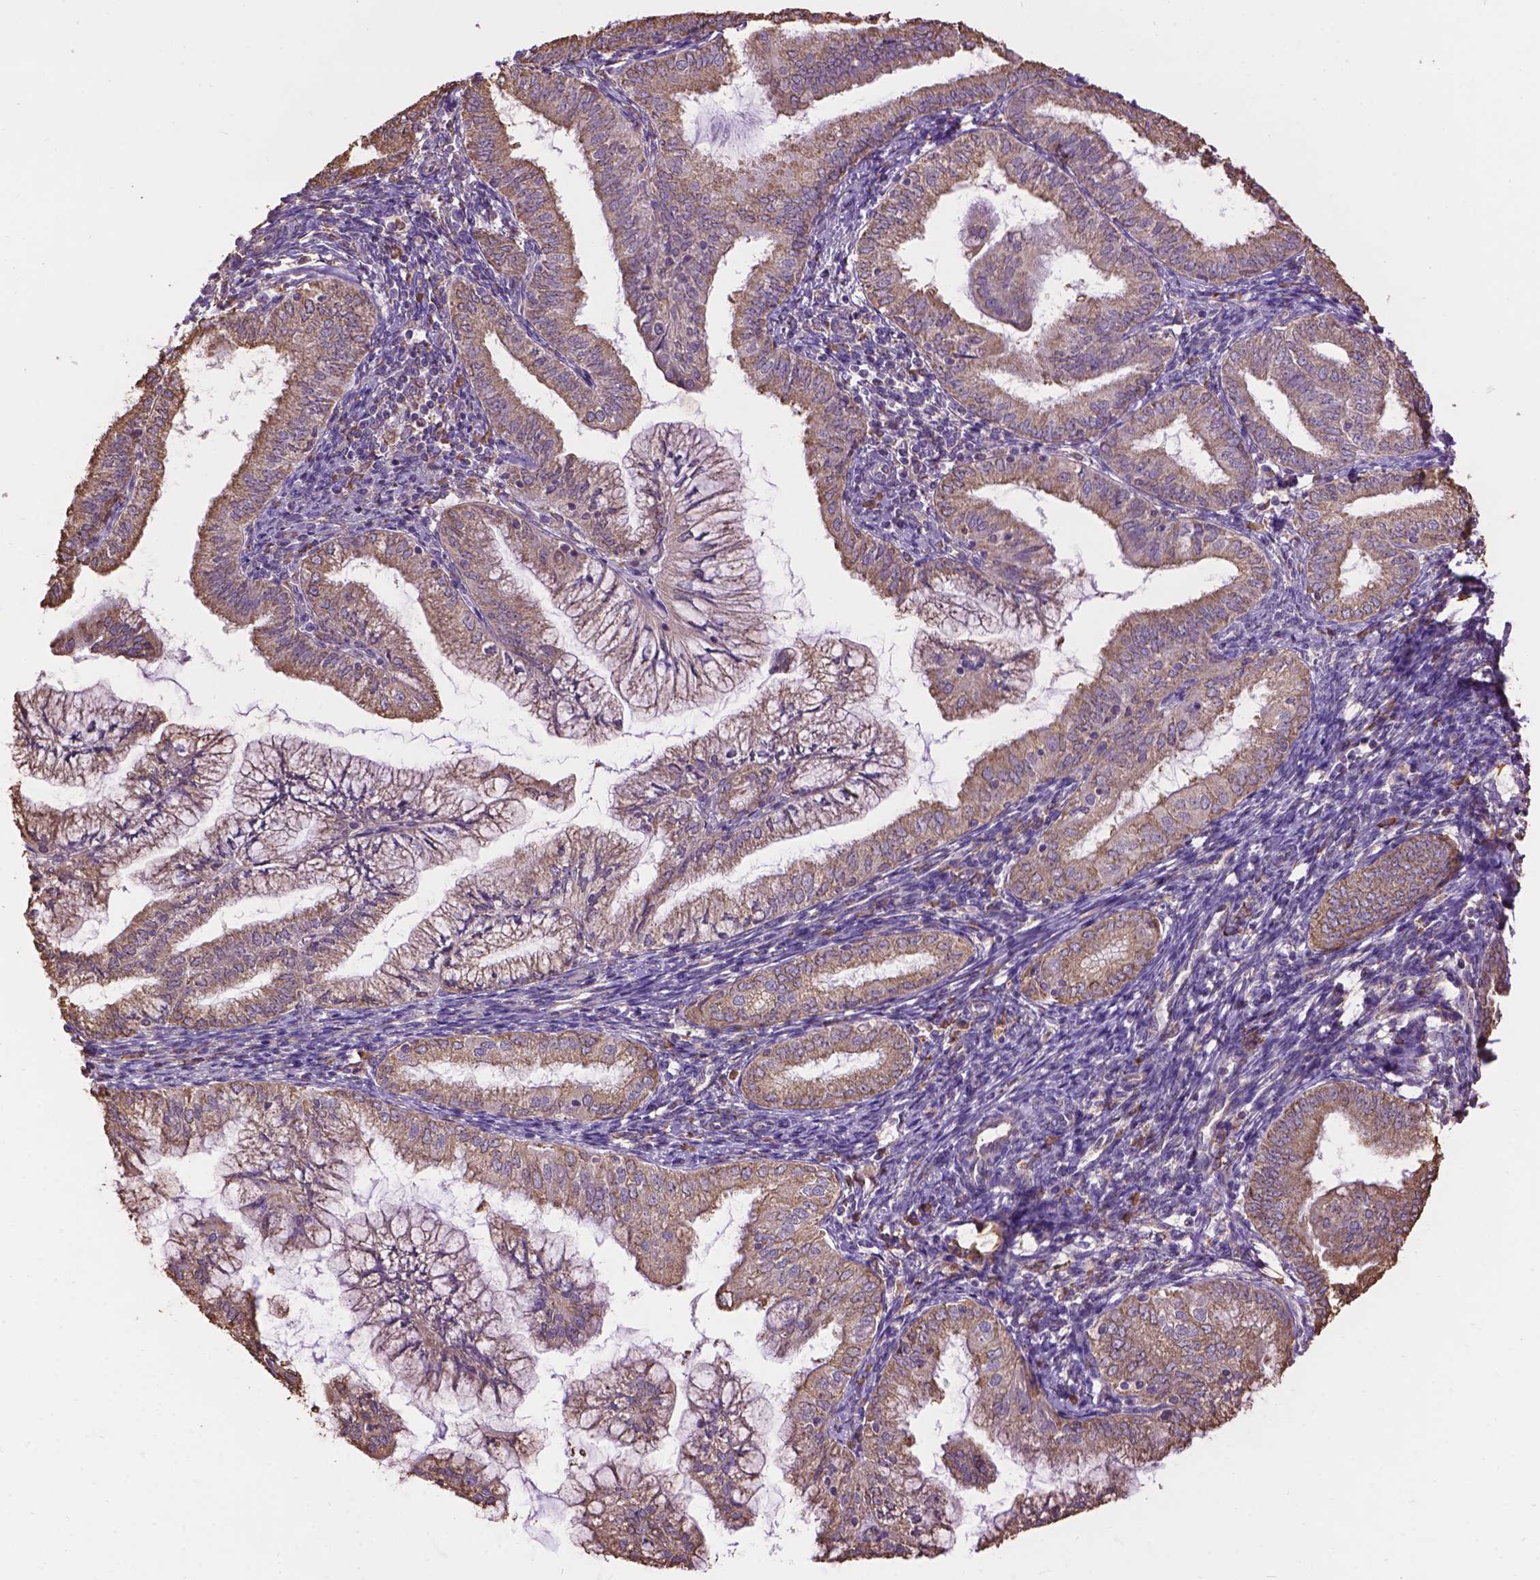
{"staining": {"intensity": "weak", "quantity": ">75%", "location": "cytoplasmic/membranous"}, "tissue": "endometrial cancer", "cell_type": "Tumor cells", "image_type": "cancer", "snomed": [{"axis": "morphology", "description": "Adenocarcinoma, NOS"}, {"axis": "topography", "description": "Endometrium"}], "caption": "The immunohistochemical stain labels weak cytoplasmic/membranous expression in tumor cells of endometrial adenocarcinoma tissue. The protein is stained brown, and the nuclei are stained in blue (DAB IHC with brightfield microscopy, high magnification).", "gene": "PPP2R5E", "patient": {"sex": "female", "age": 55}}